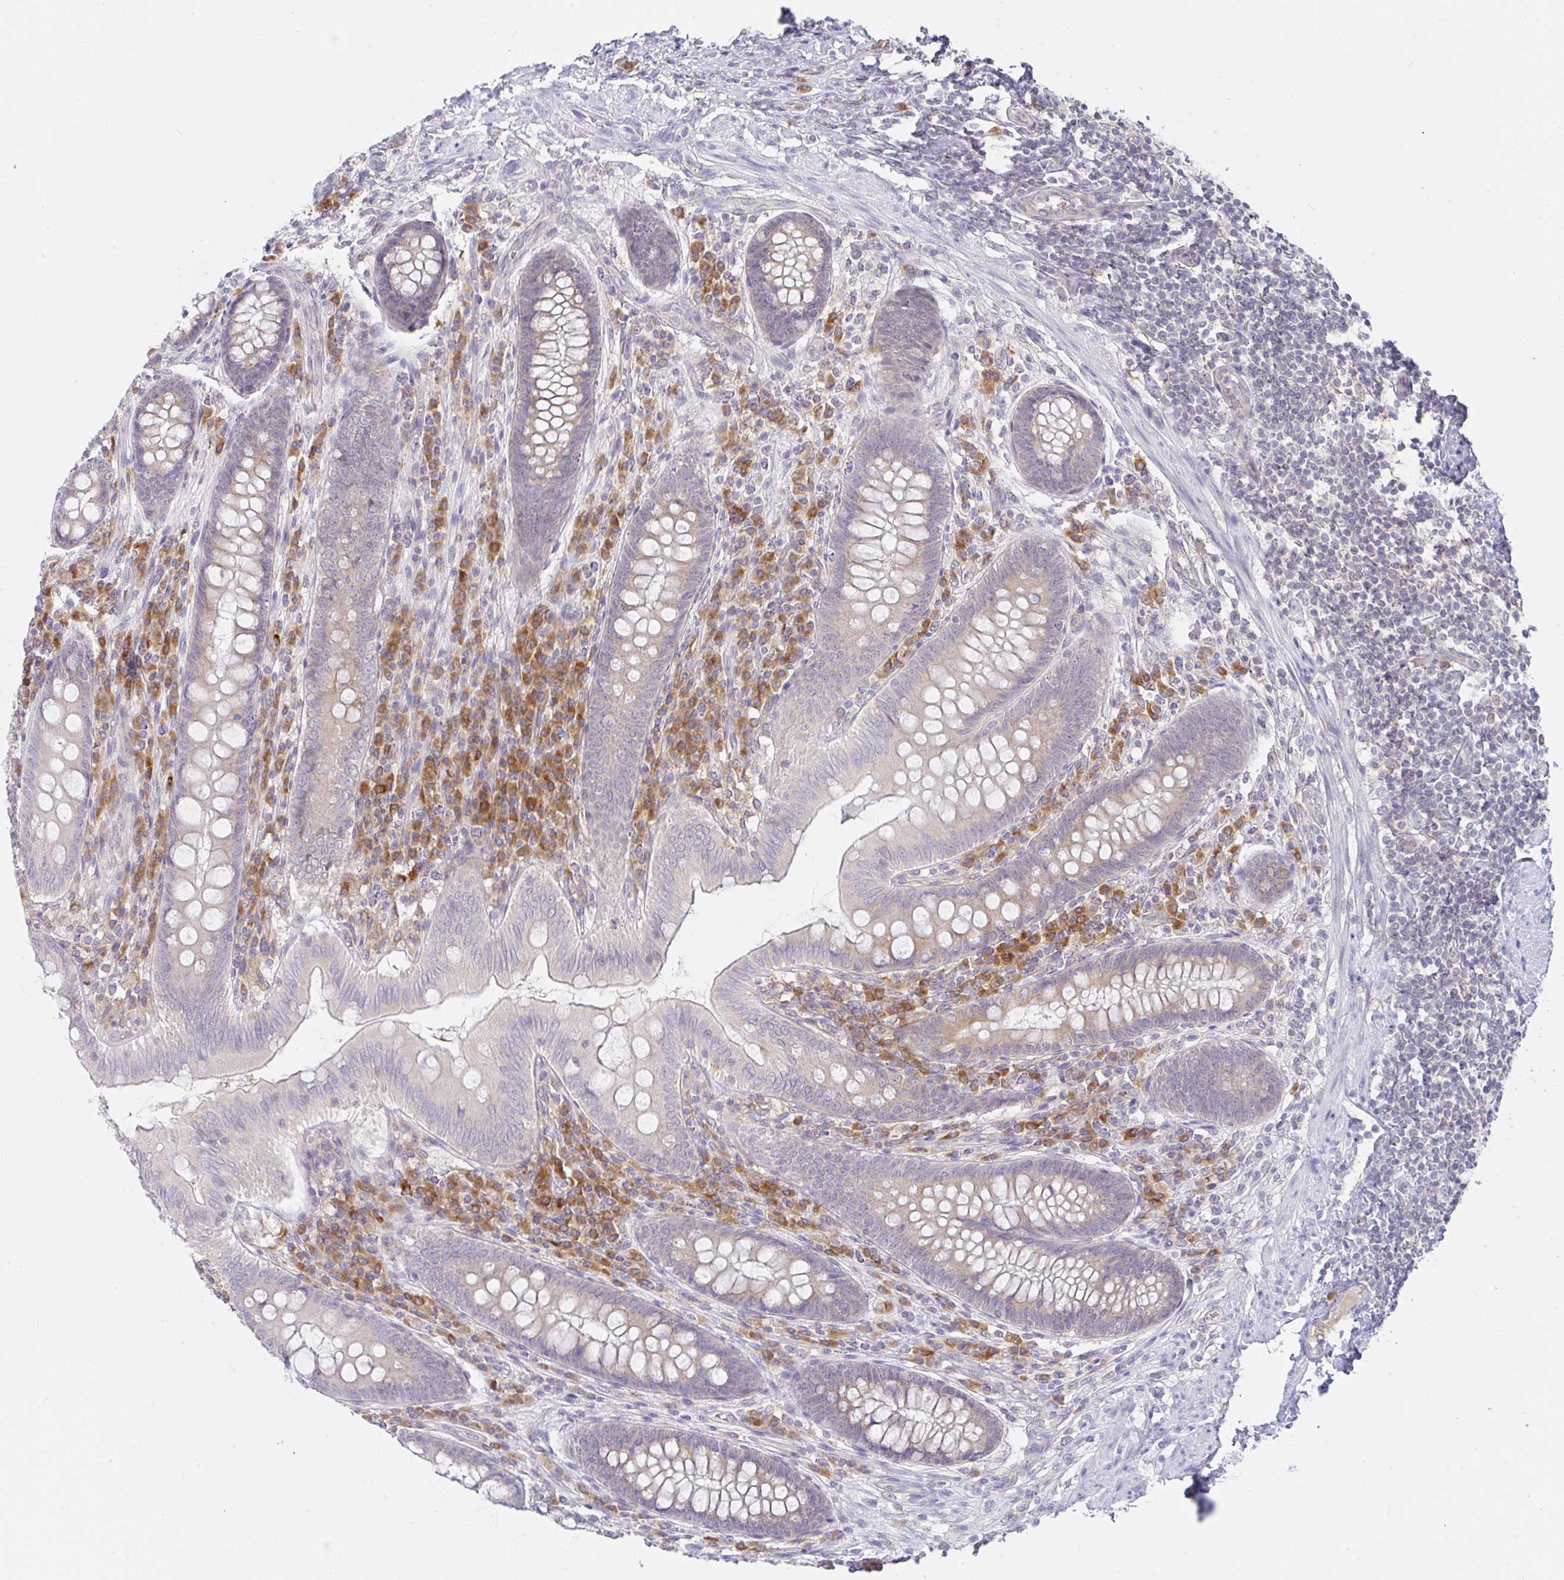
{"staining": {"intensity": "moderate", "quantity": "<25%", "location": "cytoplasmic/membranous"}, "tissue": "appendix", "cell_type": "Glandular cells", "image_type": "normal", "snomed": [{"axis": "morphology", "description": "Normal tissue, NOS"}, {"axis": "topography", "description": "Appendix"}], "caption": "Protein positivity by immunohistochemistry demonstrates moderate cytoplasmic/membranous staining in about <25% of glandular cells in unremarkable appendix. (brown staining indicates protein expression, while blue staining denotes nuclei).", "gene": "DERL2", "patient": {"sex": "male", "age": 71}}